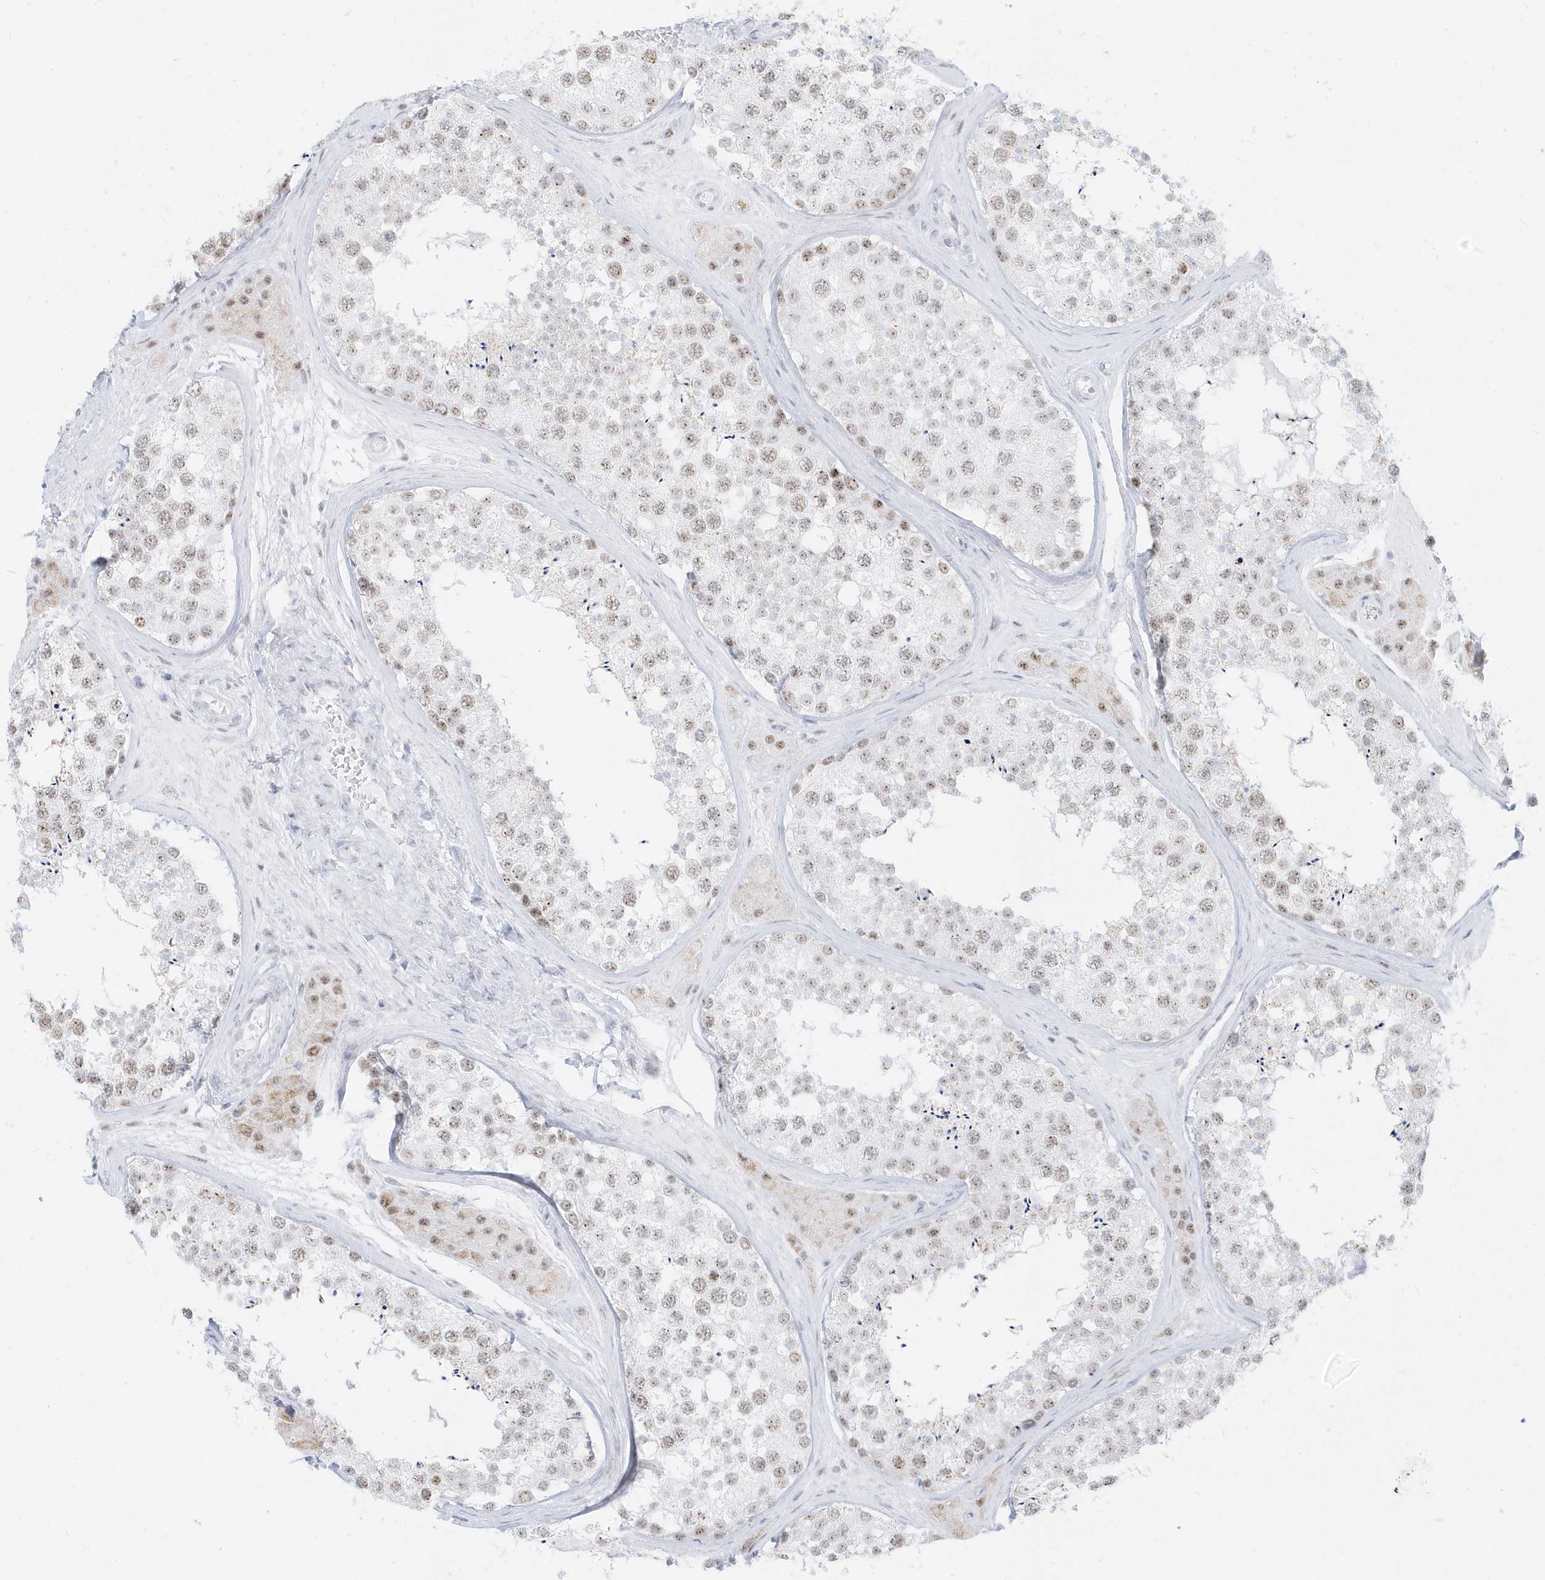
{"staining": {"intensity": "weak", "quantity": ">75%", "location": "nuclear"}, "tissue": "testis", "cell_type": "Cells in seminiferous ducts", "image_type": "normal", "snomed": [{"axis": "morphology", "description": "Normal tissue, NOS"}, {"axis": "topography", "description": "Testis"}], "caption": "Brown immunohistochemical staining in normal human testis displays weak nuclear staining in about >75% of cells in seminiferous ducts.", "gene": "PLEKHN1", "patient": {"sex": "male", "age": 46}}